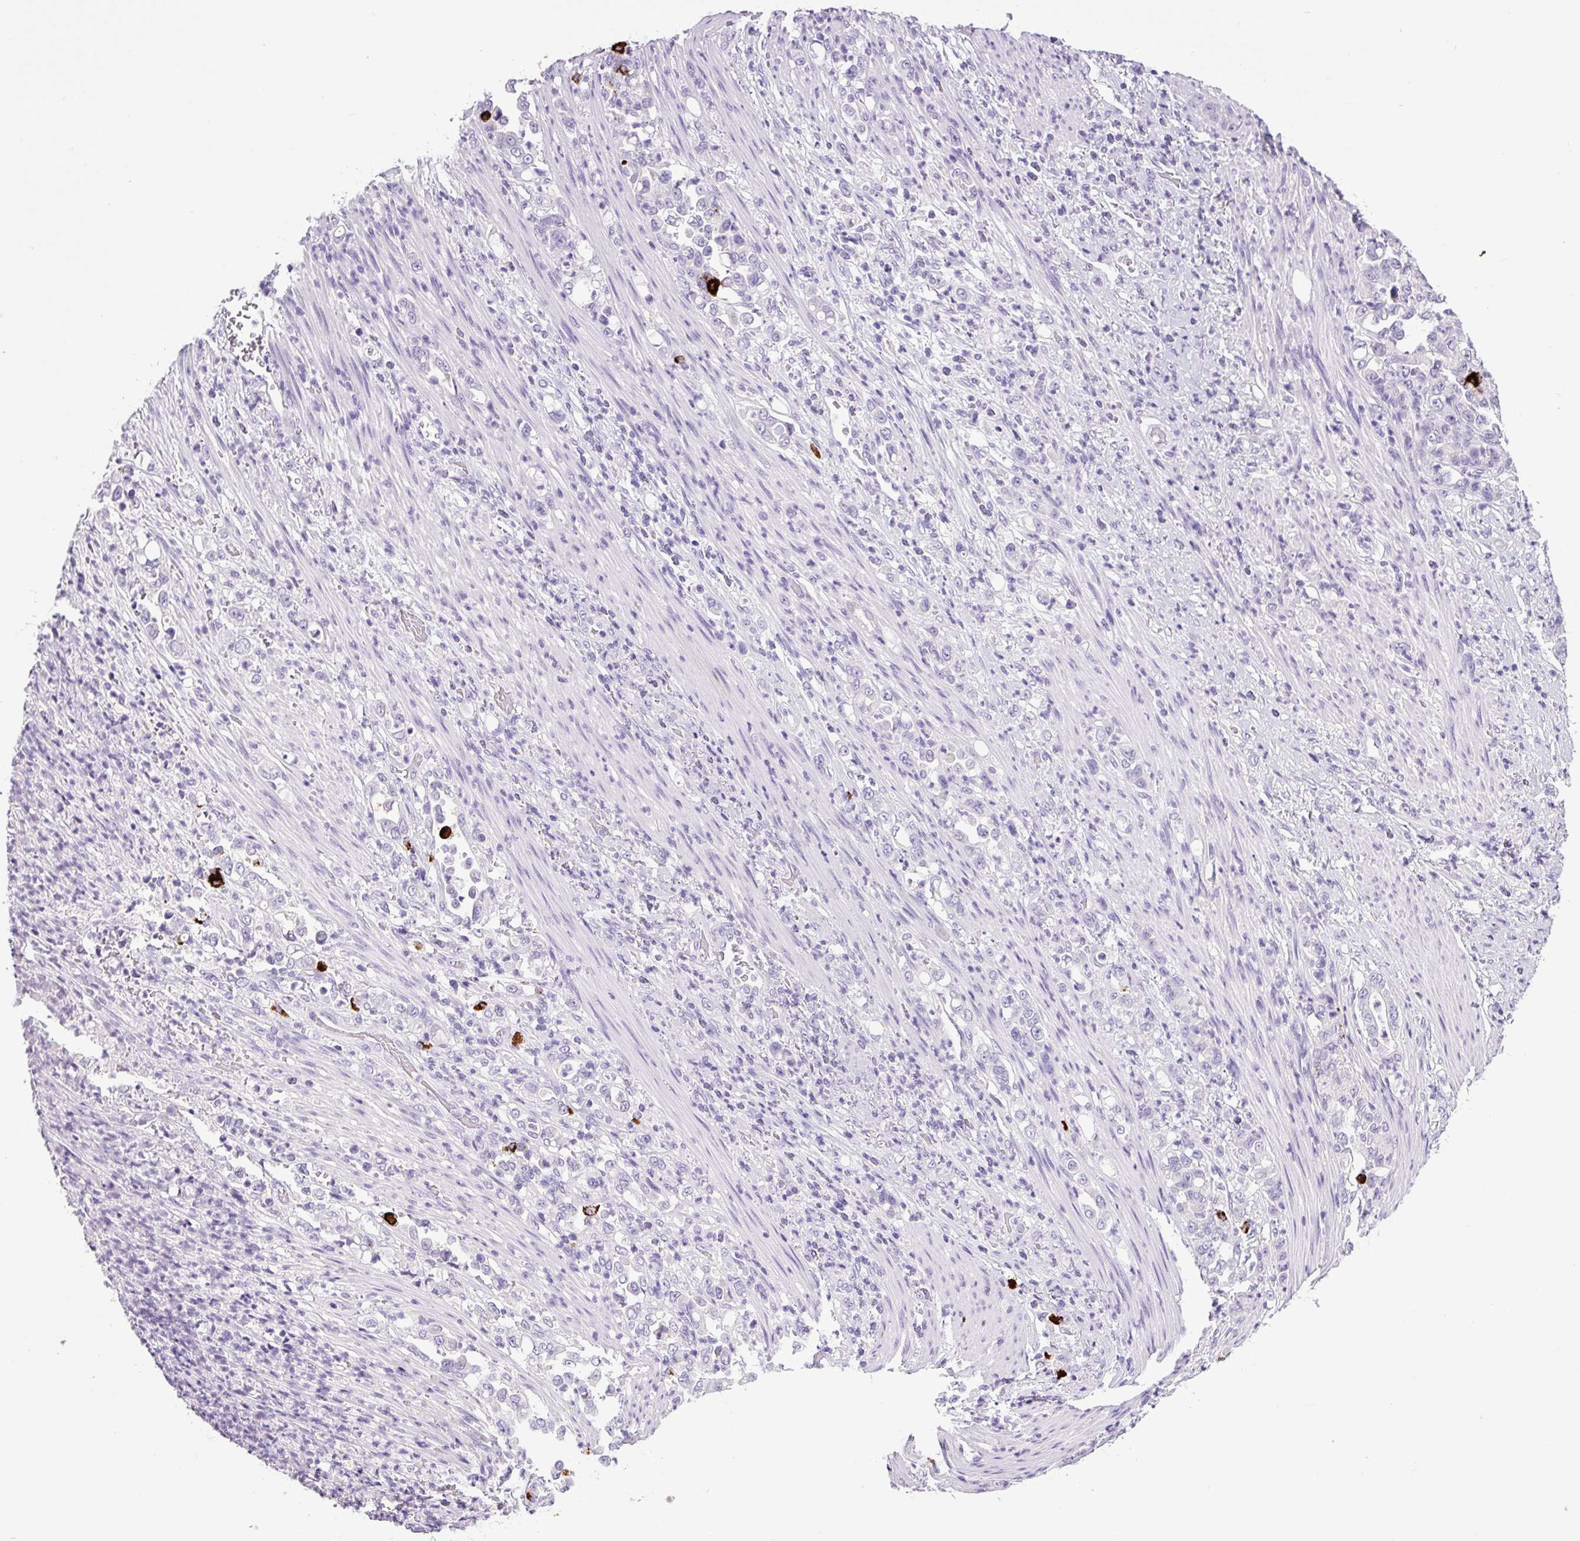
{"staining": {"intensity": "negative", "quantity": "none", "location": "none"}, "tissue": "stomach cancer", "cell_type": "Tumor cells", "image_type": "cancer", "snomed": [{"axis": "morphology", "description": "Normal tissue, NOS"}, {"axis": "morphology", "description": "Adenocarcinoma, NOS"}, {"axis": "topography", "description": "Stomach"}], "caption": "Immunohistochemistry micrograph of neoplastic tissue: stomach cancer stained with DAB (3,3'-diaminobenzidine) exhibits no significant protein expression in tumor cells. (DAB immunohistochemistry with hematoxylin counter stain).", "gene": "CHGA", "patient": {"sex": "female", "age": 79}}